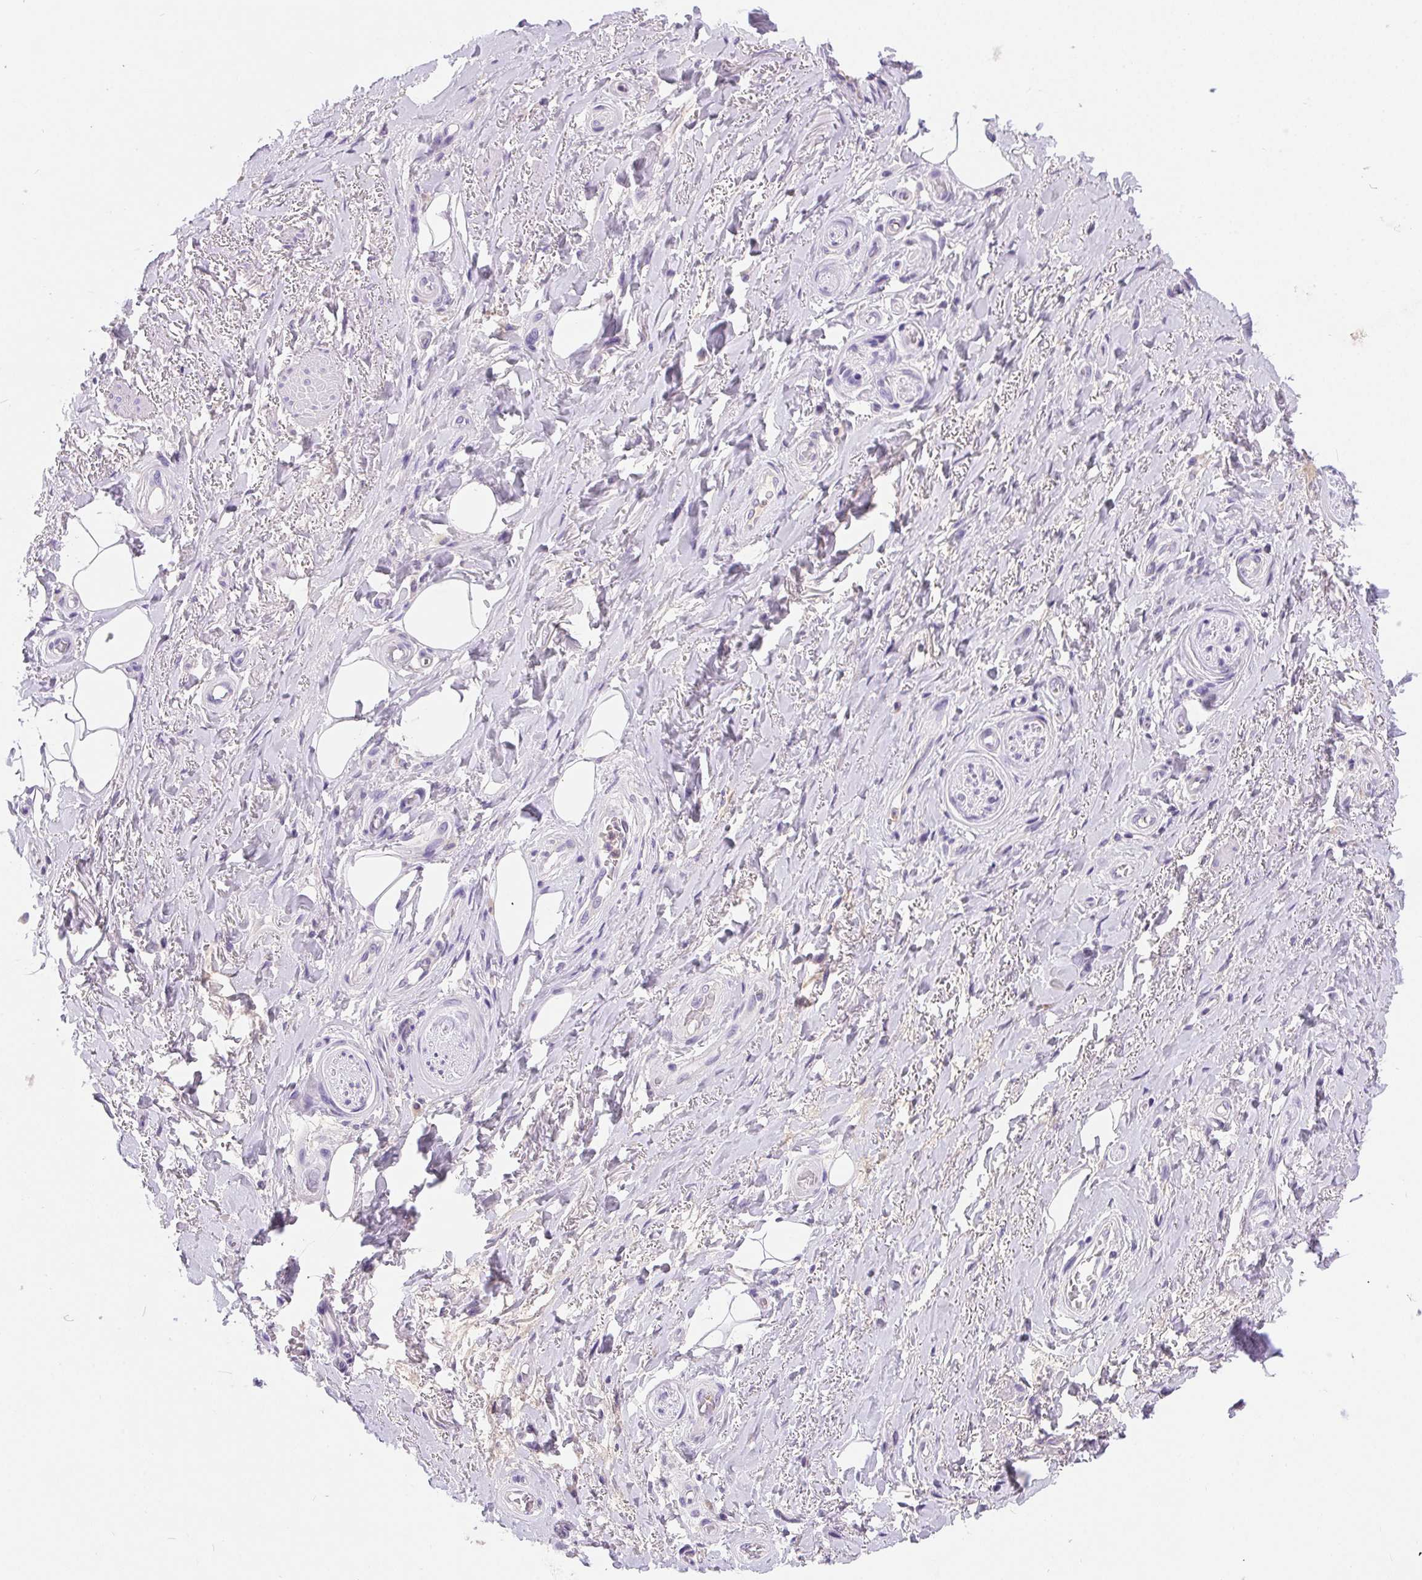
{"staining": {"intensity": "negative", "quantity": "none", "location": "none"}, "tissue": "adipose tissue", "cell_type": "Adipocytes", "image_type": "normal", "snomed": [{"axis": "morphology", "description": "Normal tissue, NOS"}, {"axis": "topography", "description": "Anal"}, {"axis": "topography", "description": "Peripheral nerve tissue"}], "caption": "Adipocytes show no significant positivity in unremarkable adipose tissue.", "gene": "SSTR4", "patient": {"sex": "male", "age": 53}}